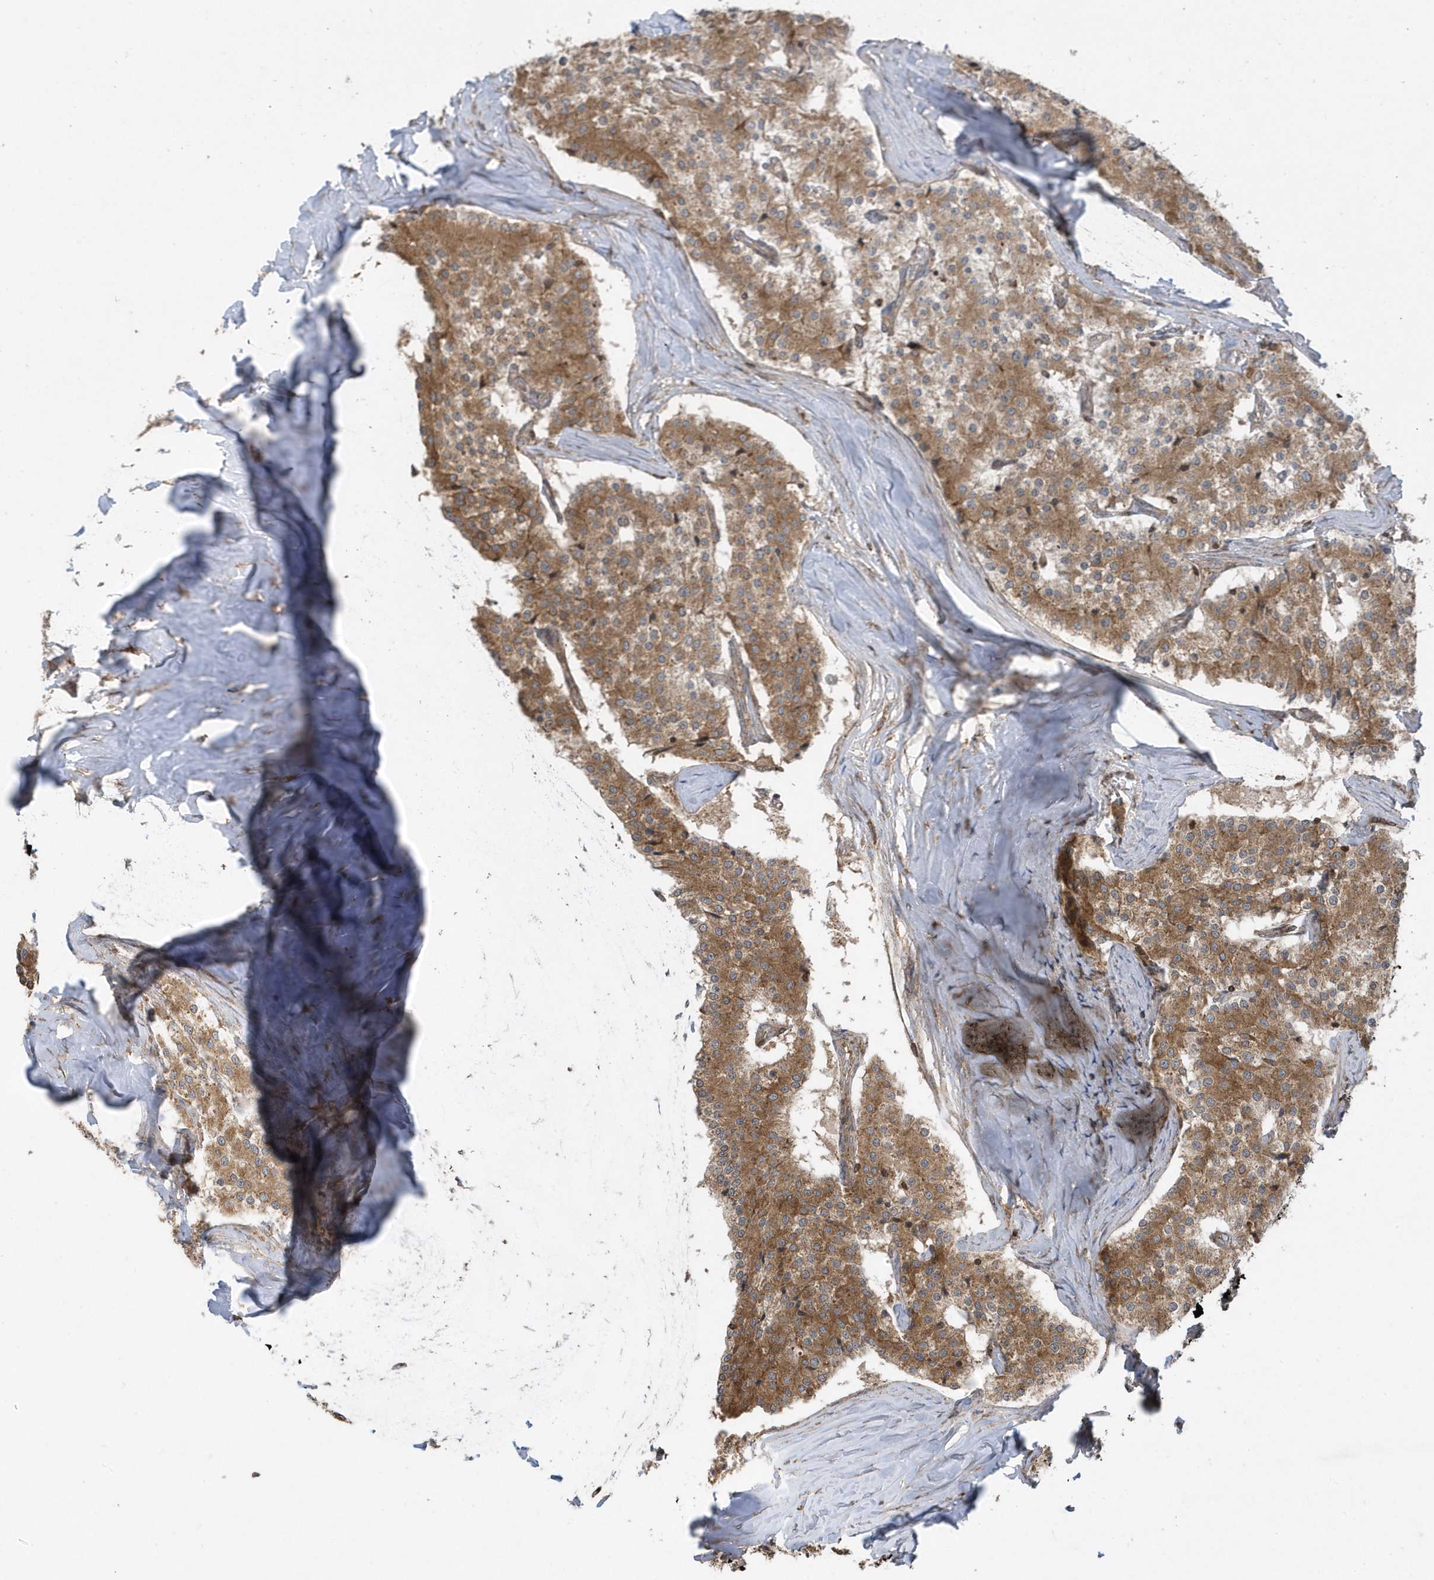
{"staining": {"intensity": "moderate", "quantity": ">75%", "location": "cytoplasmic/membranous"}, "tissue": "carcinoid", "cell_type": "Tumor cells", "image_type": "cancer", "snomed": [{"axis": "morphology", "description": "Carcinoid, malignant, NOS"}, {"axis": "topography", "description": "Colon"}], "caption": "Protein expression analysis of malignant carcinoid reveals moderate cytoplasmic/membranous expression in about >75% of tumor cells.", "gene": "STAMBP", "patient": {"sex": "female", "age": 52}}